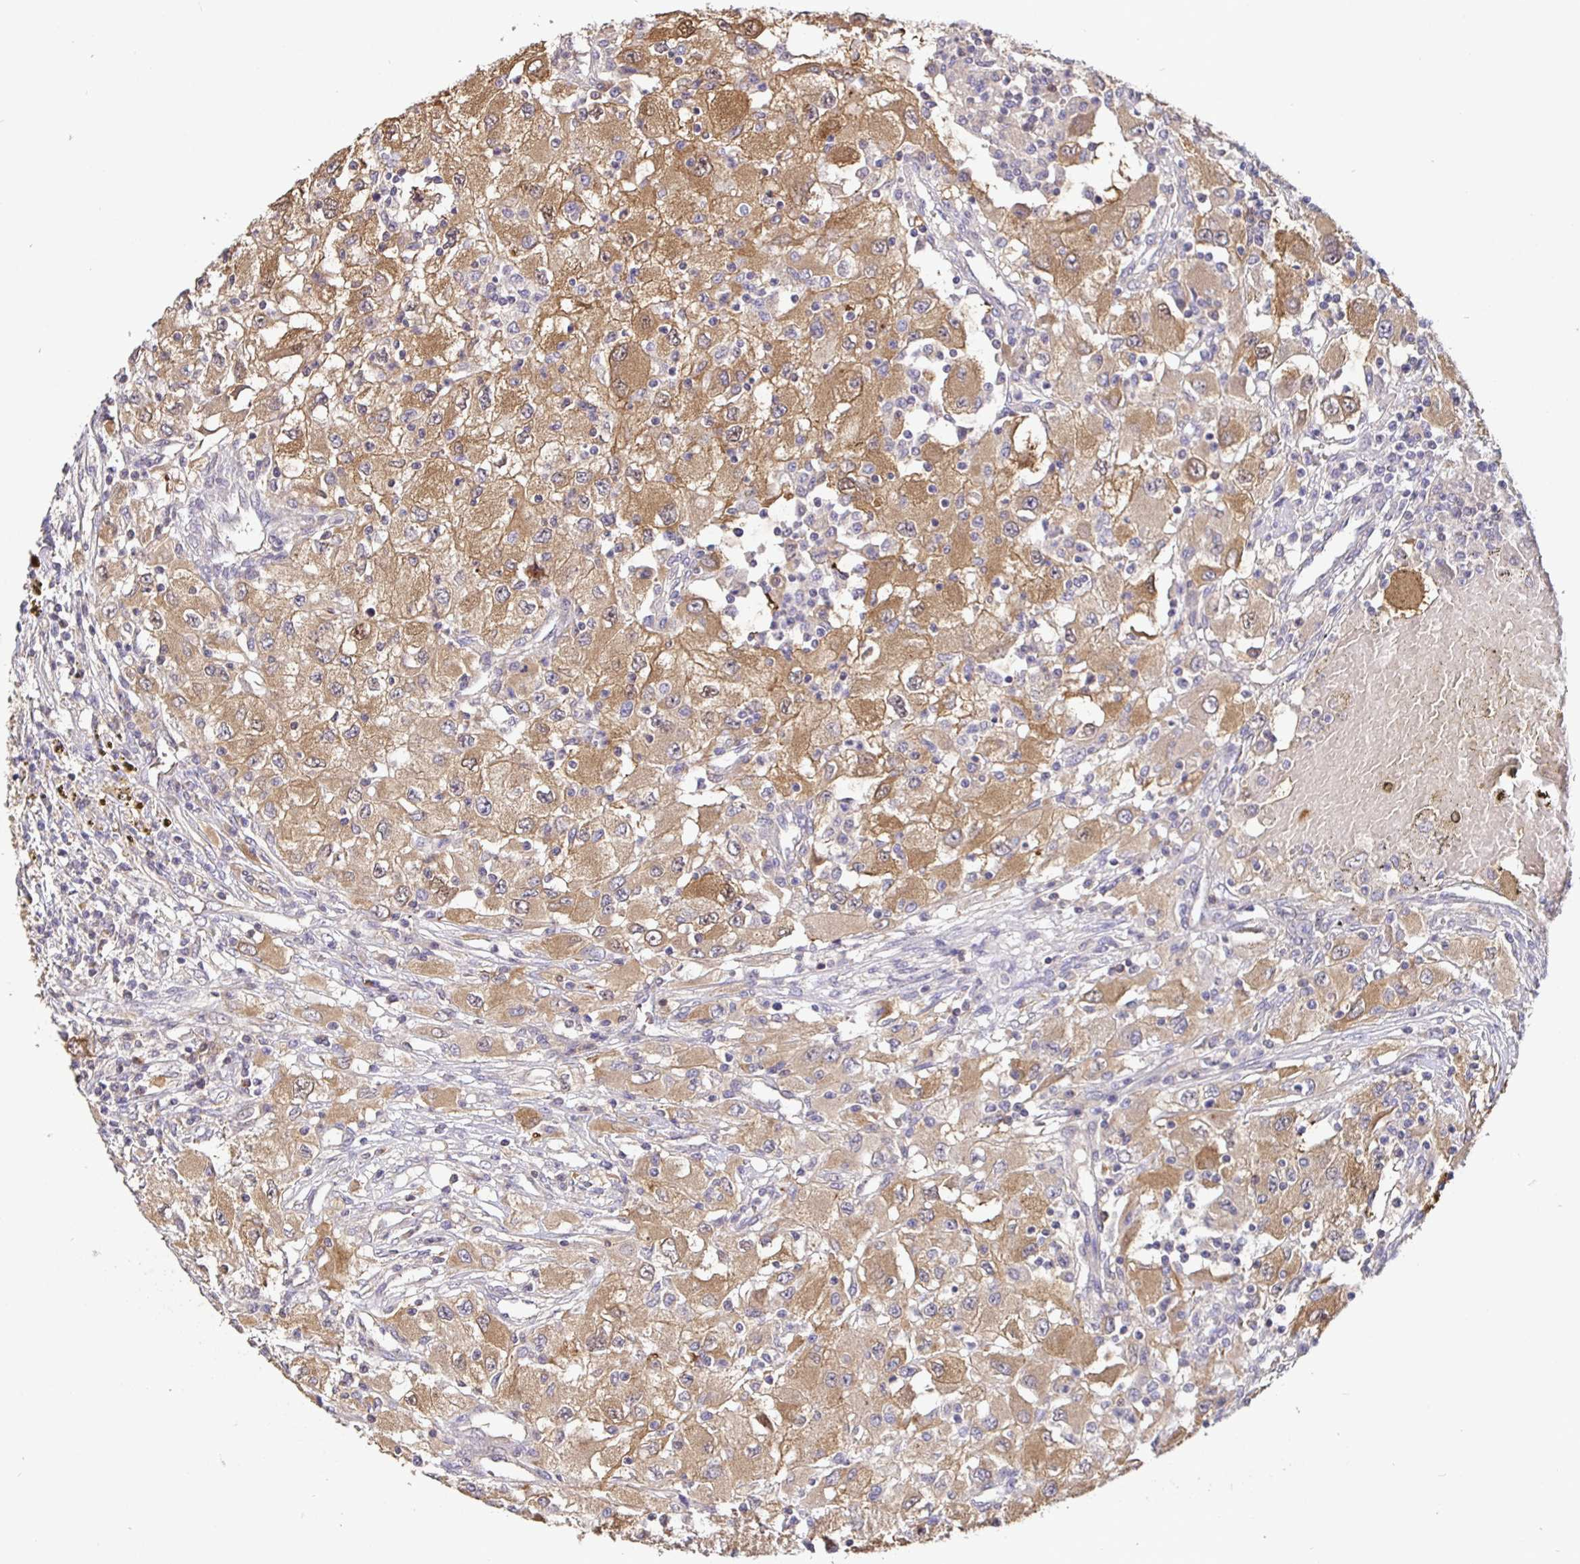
{"staining": {"intensity": "moderate", "quantity": ">75%", "location": "cytoplasmic/membranous"}, "tissue": "renal cancer", "cell_type": "Tumor cells", "image_type": "cancer", "snomed": [{"axis": "morphology", "description": "Adenocarcinoma, NOS"}, {"axis": "topography", "description": "Kidney"}], "caption": "This is a photomicrograph of IHC staining of renal adenocarcinoma, which shows moderate positivity in the cytoplasmic/membranous of tumor cells.", "gene": "SHISA4", "patient": {"sex": "female", "age": 67}}